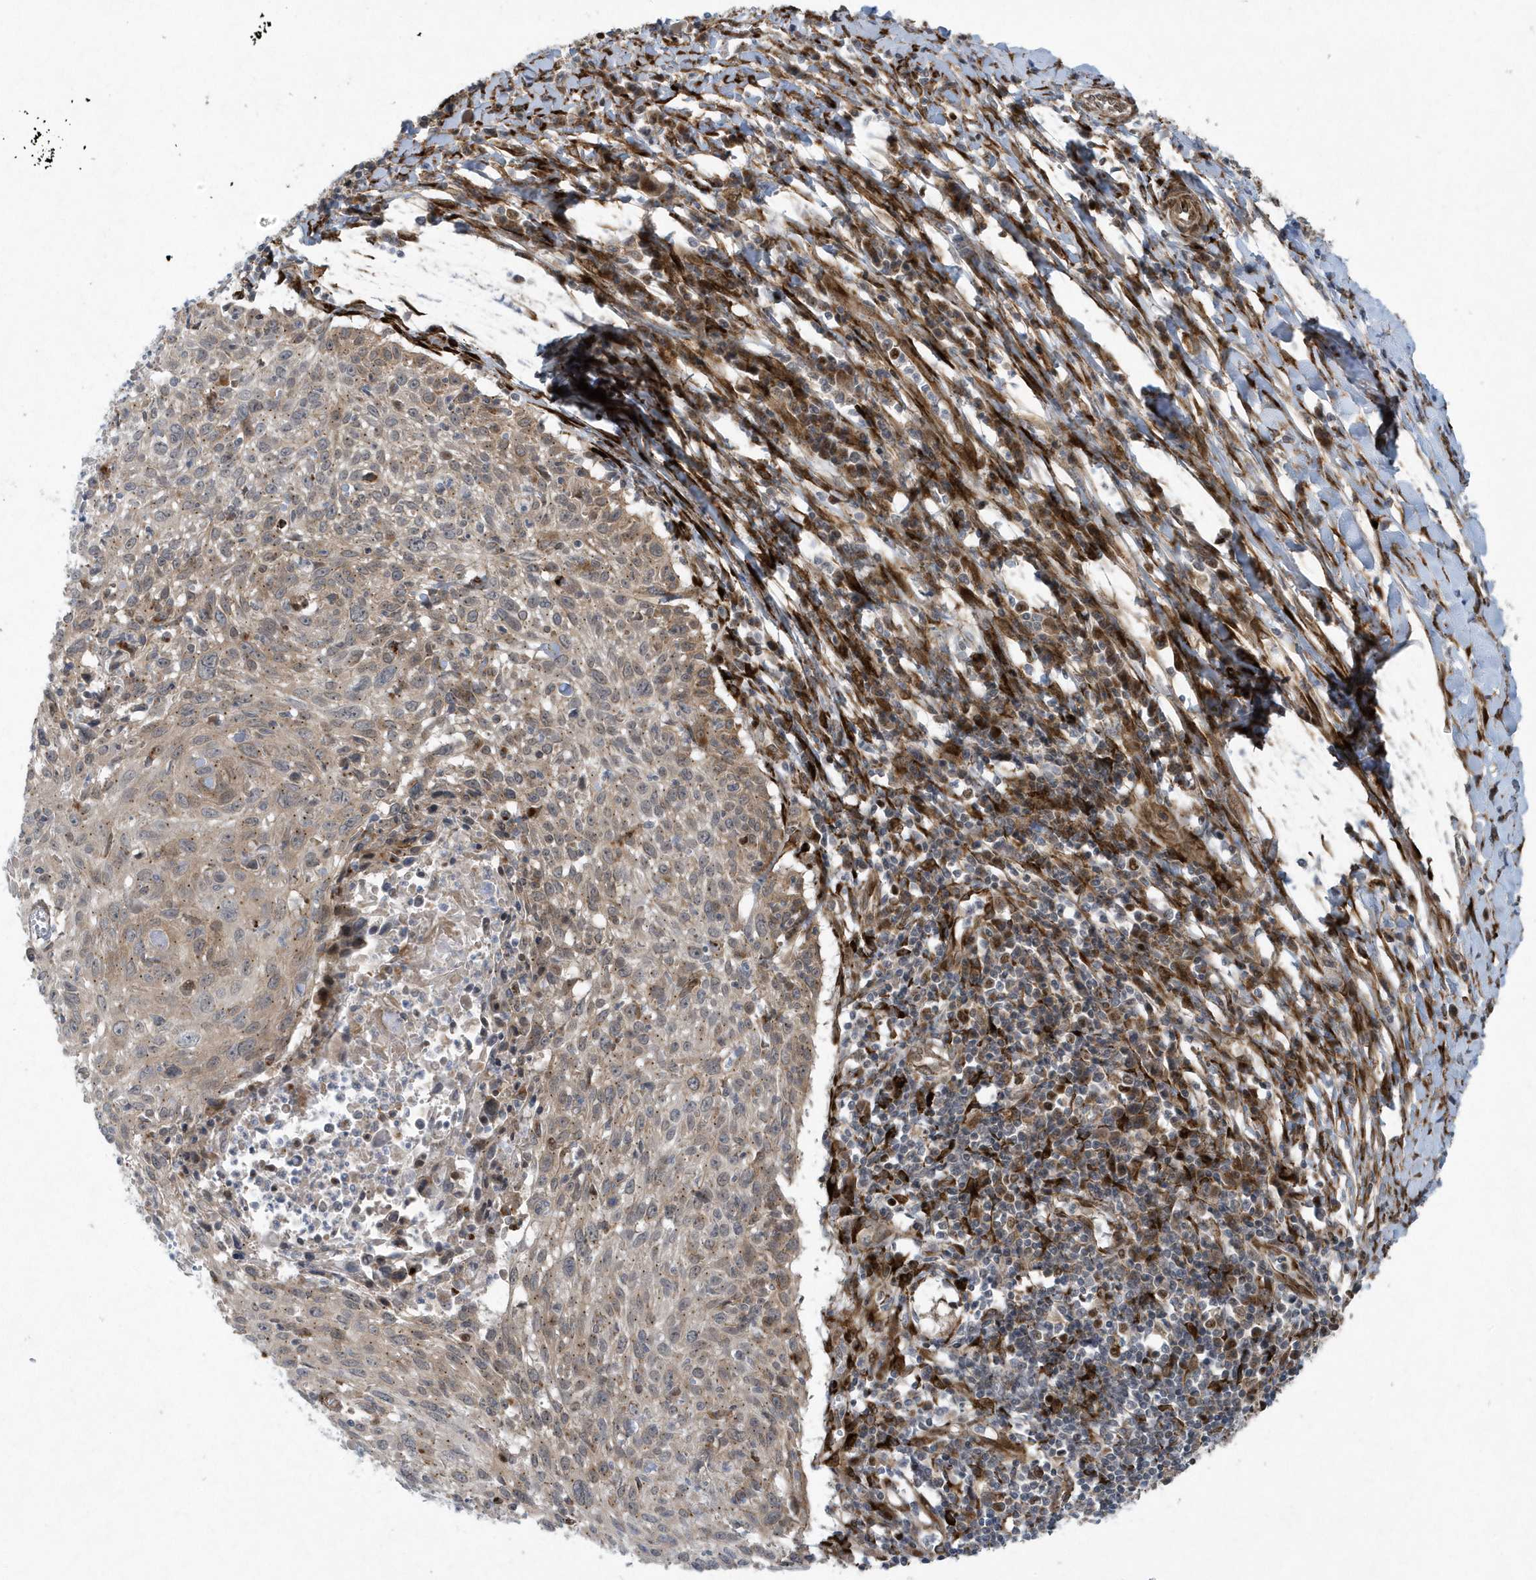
{"staining": {"intensity": "weak", "quantity": "25%-75%", "location": "cytoplasmic/membranous"}, "tissue": "cervical cancer", "cell_type": "Tumor cells", "image_type": "cancer", "snomed": [{"axis": "morphology", "description": "Squamous cell carcinoma, NOS"}, {"axis": "topography", "description": "Cervix"}], "caption": "Cervical squamous cell carcinoma stained with DAB (3,3'-diaminobenzidine) IHC reveals low levels of weak cytoplasmic/membranous expression in about 25%-75% of tumor cells.", "gene": "FAM98A", "patient": {"sex": "female", "age": 51}}